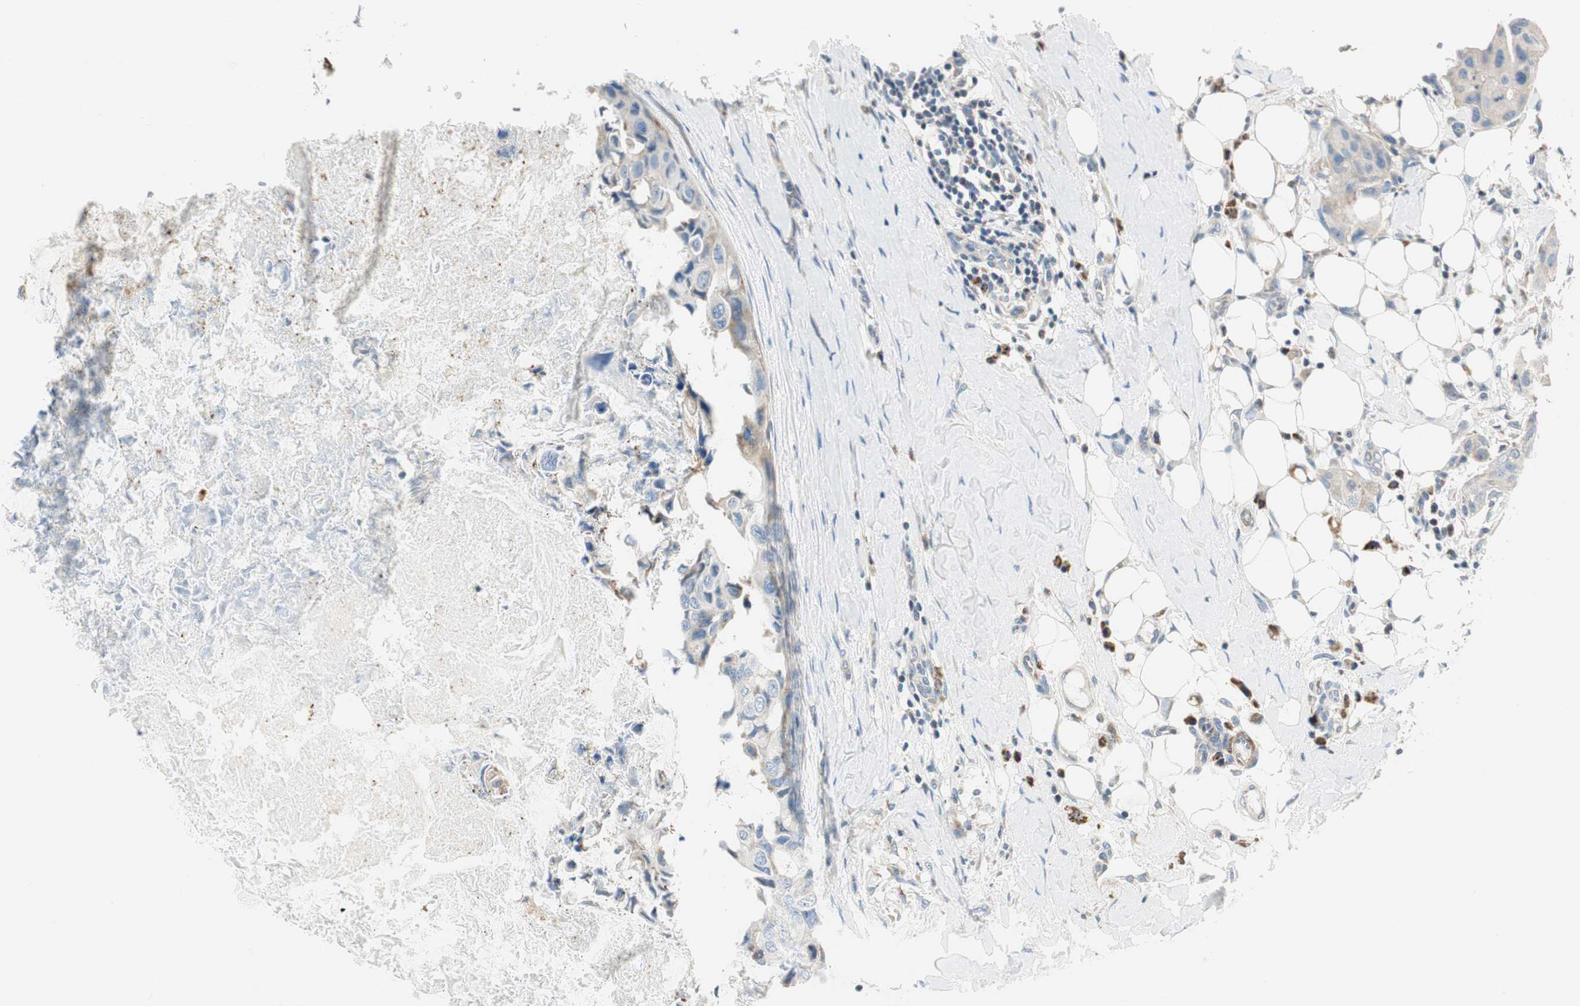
{"staining": {"intensity": "negative", "quantity": "none", "location": "none"}, "tissue": "breast cancer", "cell_type": "Tumor cells", "image_type": "cancer", "snomed": [{"axis": "morphology", "description": "Duct carcinoma"}, {"axis": "topography", "description": "Breast"}], "caption": "The micrograph demonstrates no significant positivity in tumor cells of breast cancer (infiltrating ductal carcinoma).", "gene": "RORB", "patient": {"sex": "female", "age": 40}}